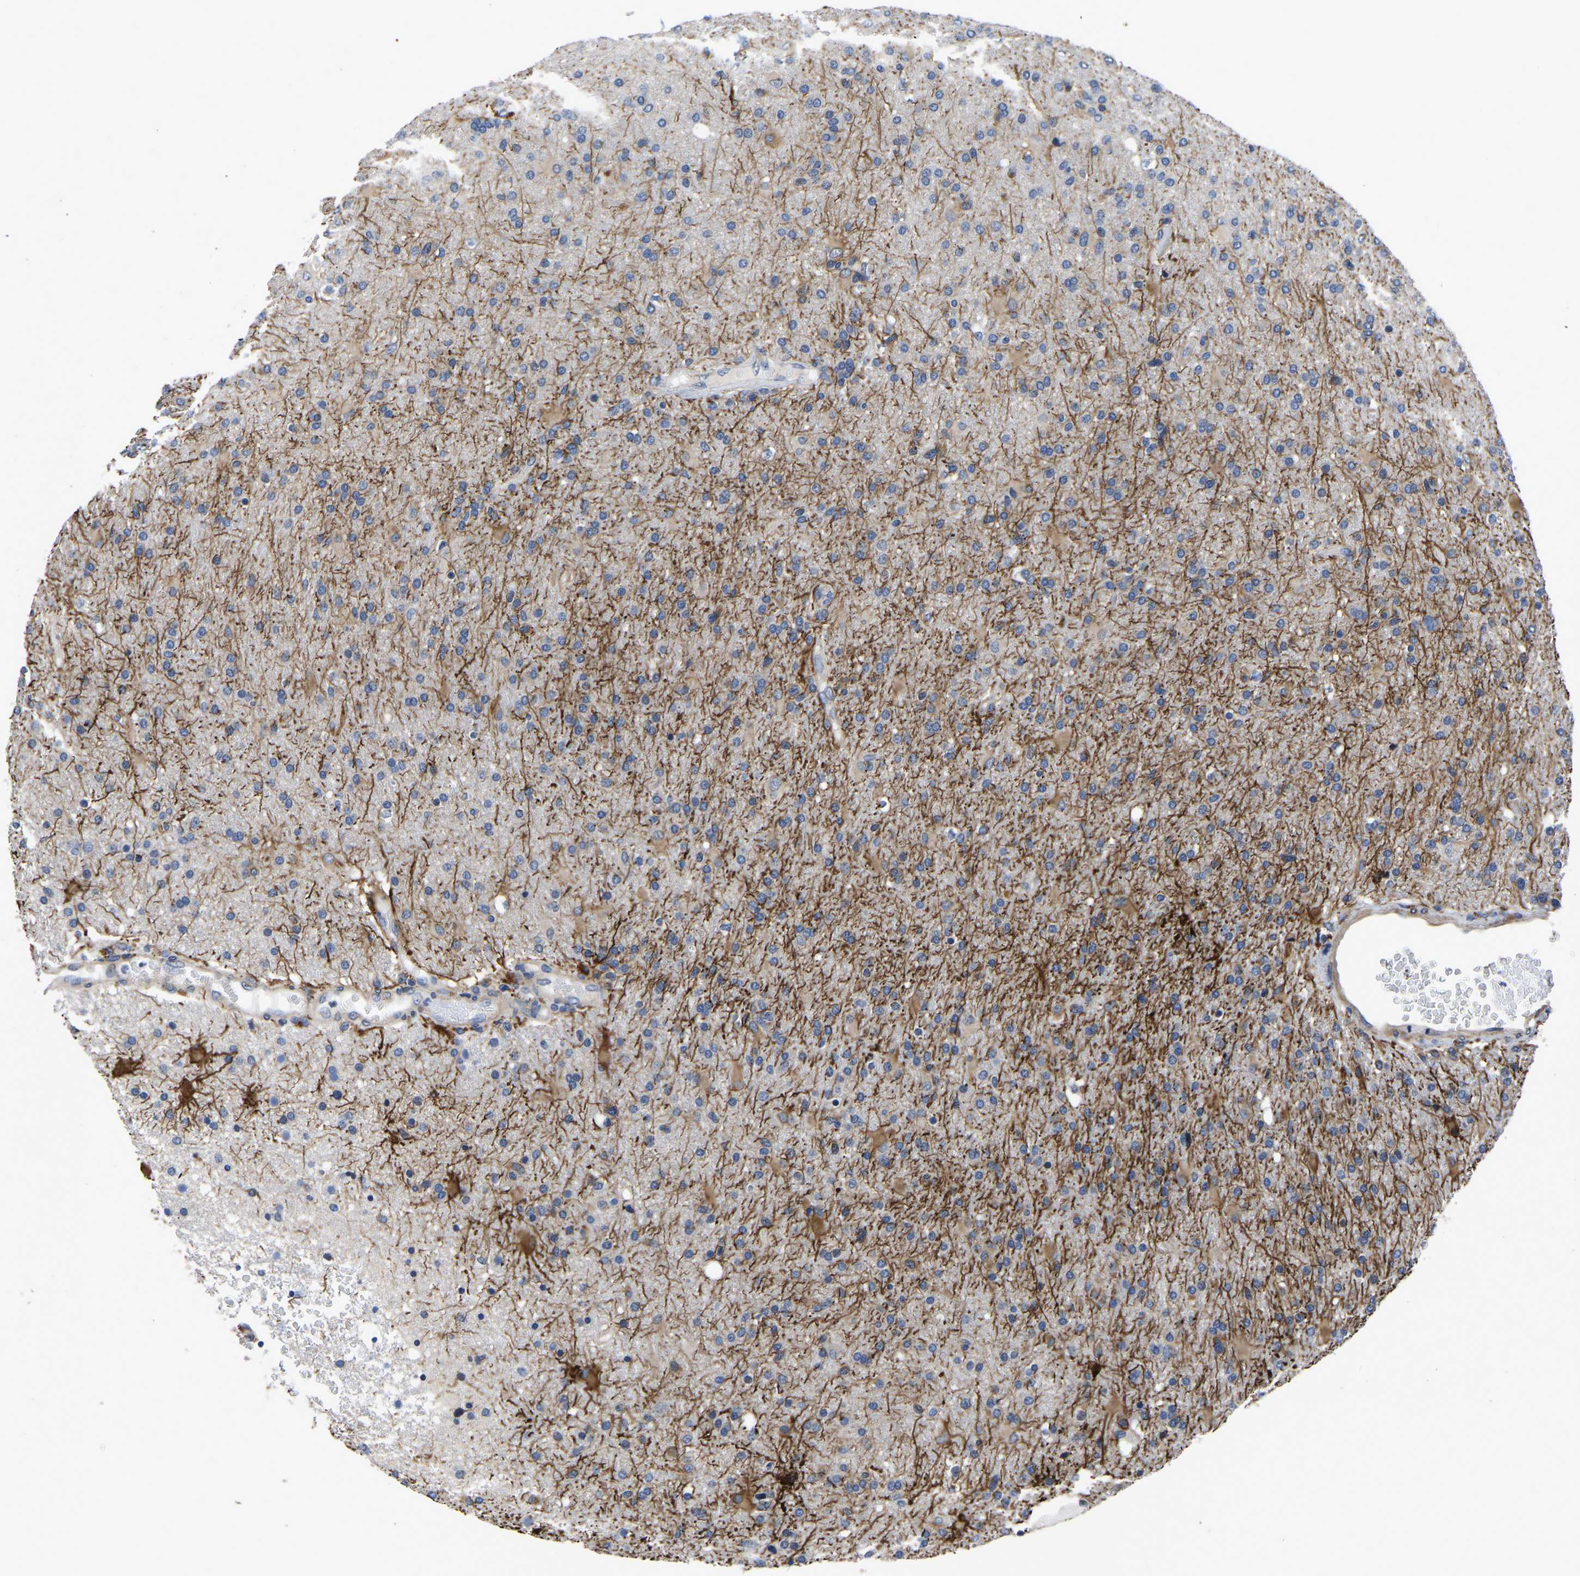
{"staining": {"intensity": "strong", "quantity": "<25%", "location": "cytoplasmic/membranous"}, "tissue": "glioma", "cell_type": "Tumor cells", "image_type": "cancer", "snomed": [{"axis": "morphology", "description": "Glioma, malignant, High grade"}, {"axis": "topography", "description": "Brain"}], "caption": "Malignant glioma (high-grade) stained with a protein marker reveals strong staining in tumor cells.", "gene": "PDLIM7", "patient": {"sex": "male", "age": 72}}